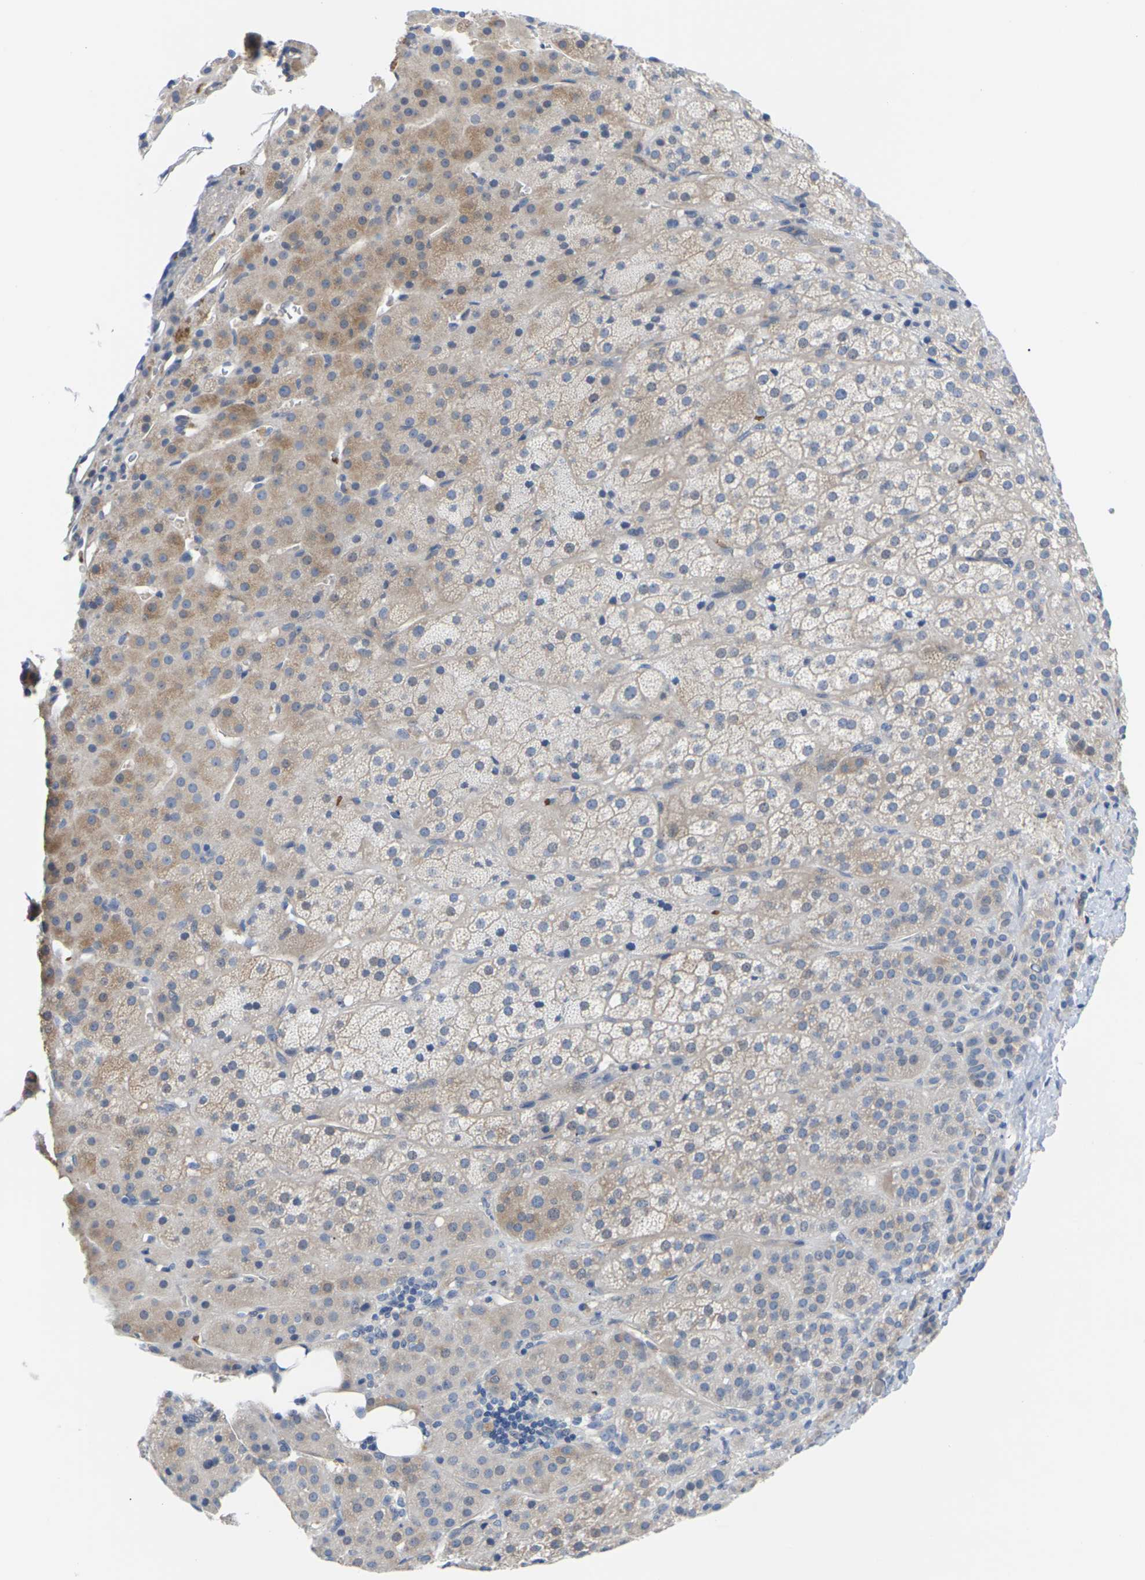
{"staining": {"intensity": "weak", "quantity": "25%-75%", "location": "cytoplasmic/membranous"}, "tissue": "adrenal gland", "cell_type": "Glandular cells", "image_type": "normal", "snomed": [{"axis": "morphology", "description": "Normal tissue, NOS"}, {"axis": "topography", "description": "Adrenal gland"}], "caption": "High-magnification brightfield microscopy of benign adrenal gland stained with DAB (3,3'-diaminobenzidine) (brown) and counterstained with hematoxylin (blue). glandular cells exhibit weak cytoplasmic/membranous staining is seen in about25%-75% of cells. (DAB = brown stain, brightfield microscopy at high magnification).", "gene": "TMCO4", "patient": {"sex": "female", "age": 57}}